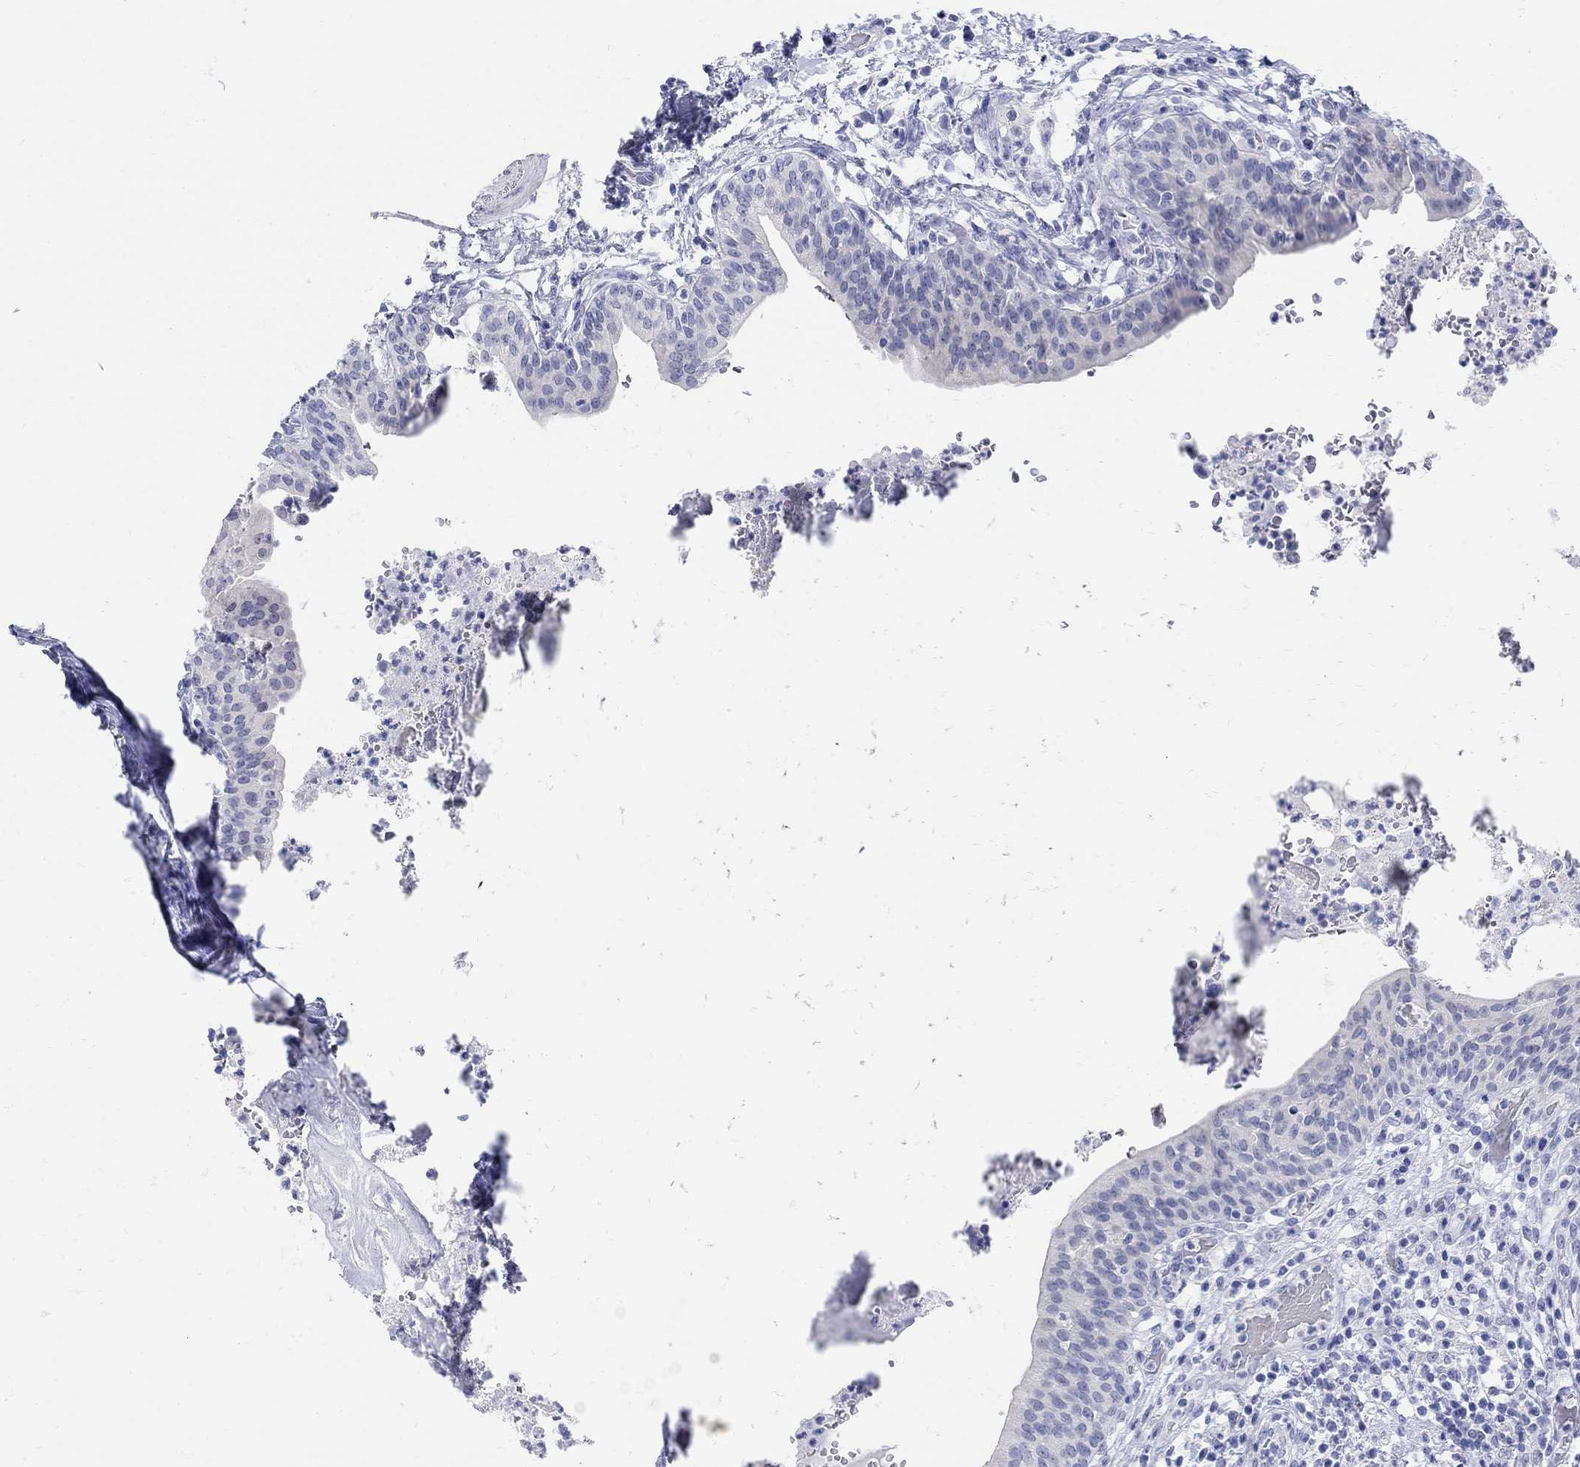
{"staining": {"intensity": "negative", "quantity": "none", "location": "none"}, "tissue": "urinary bladder", "cell_type": "Urothelial cells", "image_type": "normal", "snomed": [{"axis": "morphology", "description": "Normal tissue, NOS"}, {"axis": "topography", "description": "Urinary bladder"}], "caption": "Image shows no protein expression in urothelial cells of normal urinary bladder. Brightfield microscopy of IHC stained with DAB (brown) and hematoxylin (blue), captured at high magnification.", "gene": "GRIA3", "patient": {"sex": "male", "age": 66}}